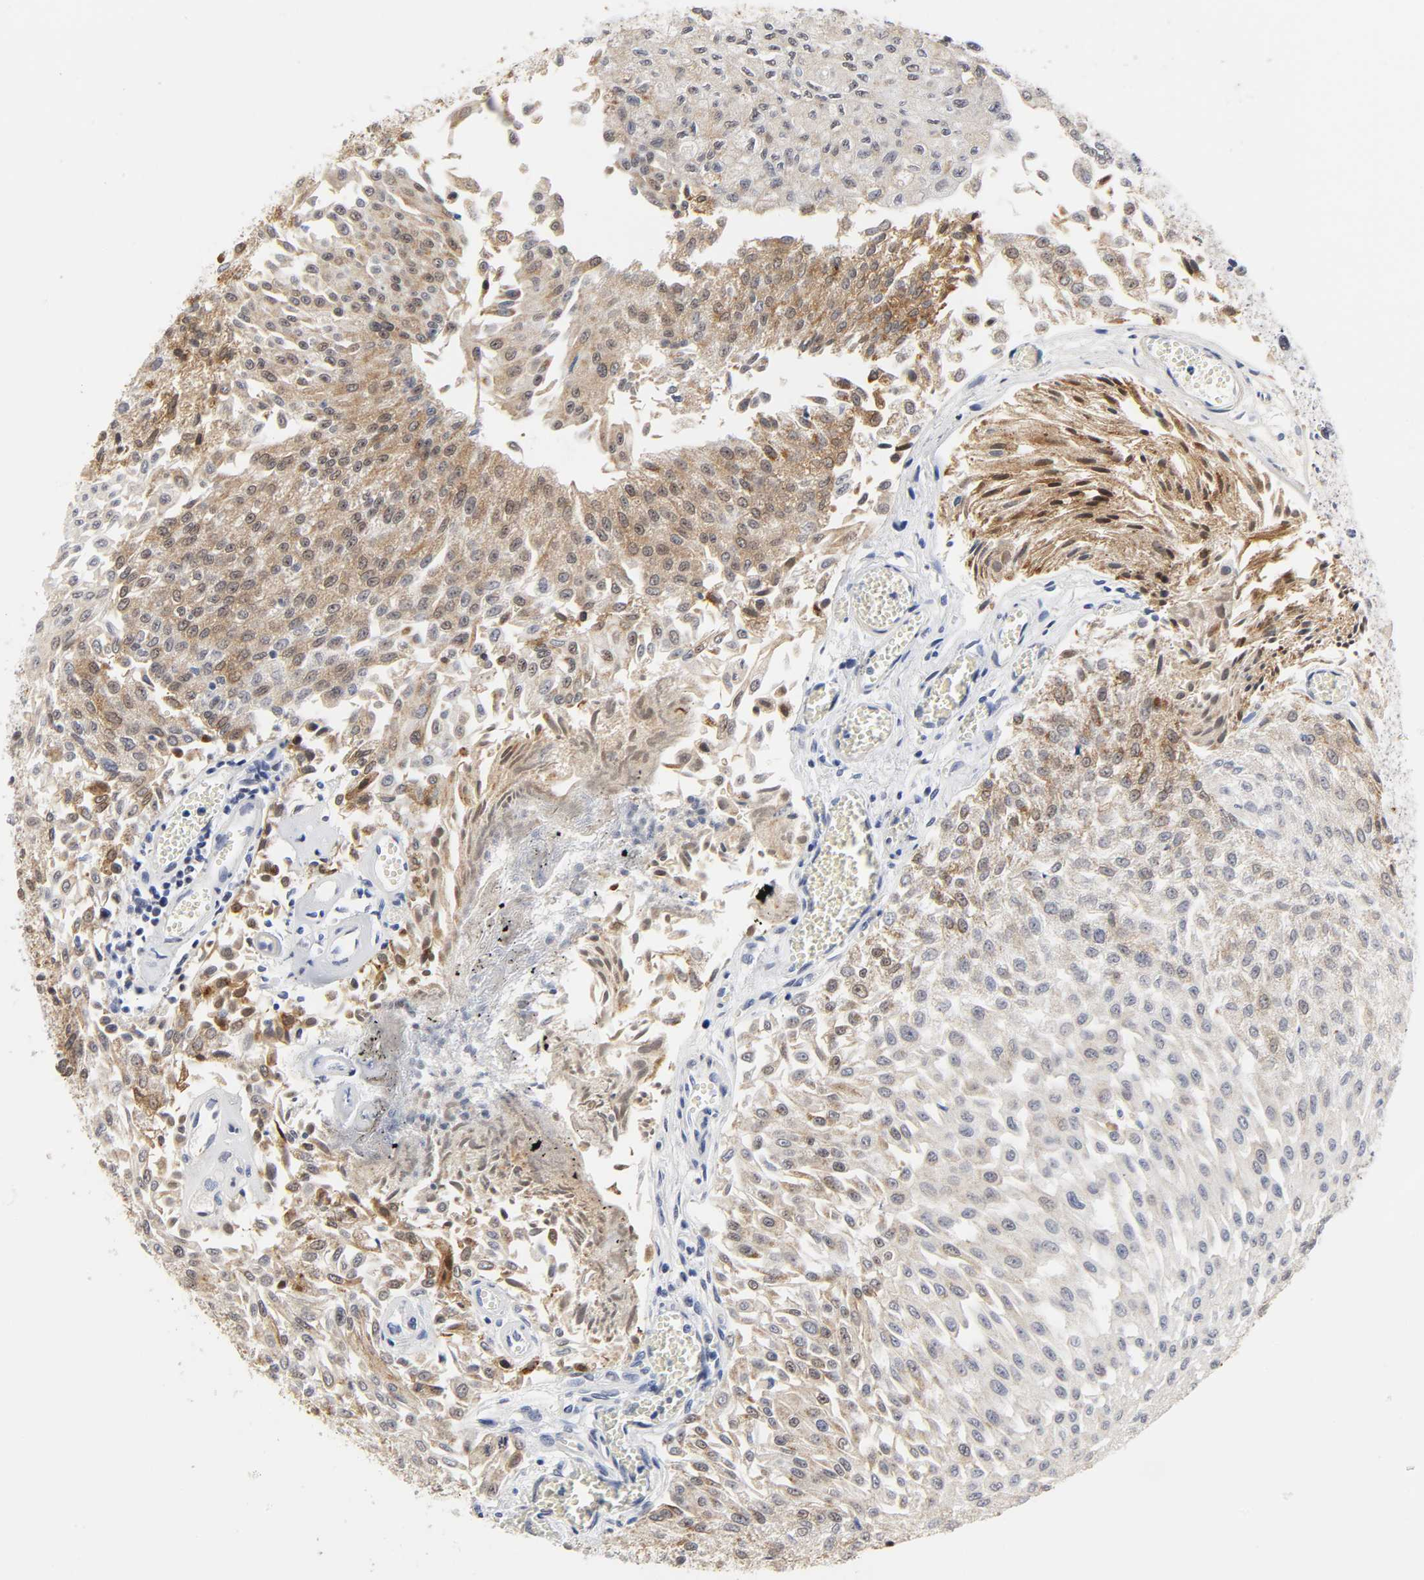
{"staining": {"intensity": "moderate", "quantity": ">75%", "location": "cytoplasmic/membranous"}, "tissue": "urothelial cancer", "cell_type": "Tumor cells", "image_type": "cancer", "snomed": [{"axis": "morphology", "description": "Urothelial carcinoma, Low grade"}, {"axis": "topography", "description": "Urinary bladder"}], "caption": "Immunohistochemistry micrograph of human low-grade urothelial carcinoma stained for a protein (brown), which shows medium levels of moderate cytoplasmic/membranous expression in about >75% of tumor cells.", "gene": "GRHL2", "patient": {"sex": "male", "age": 86}}